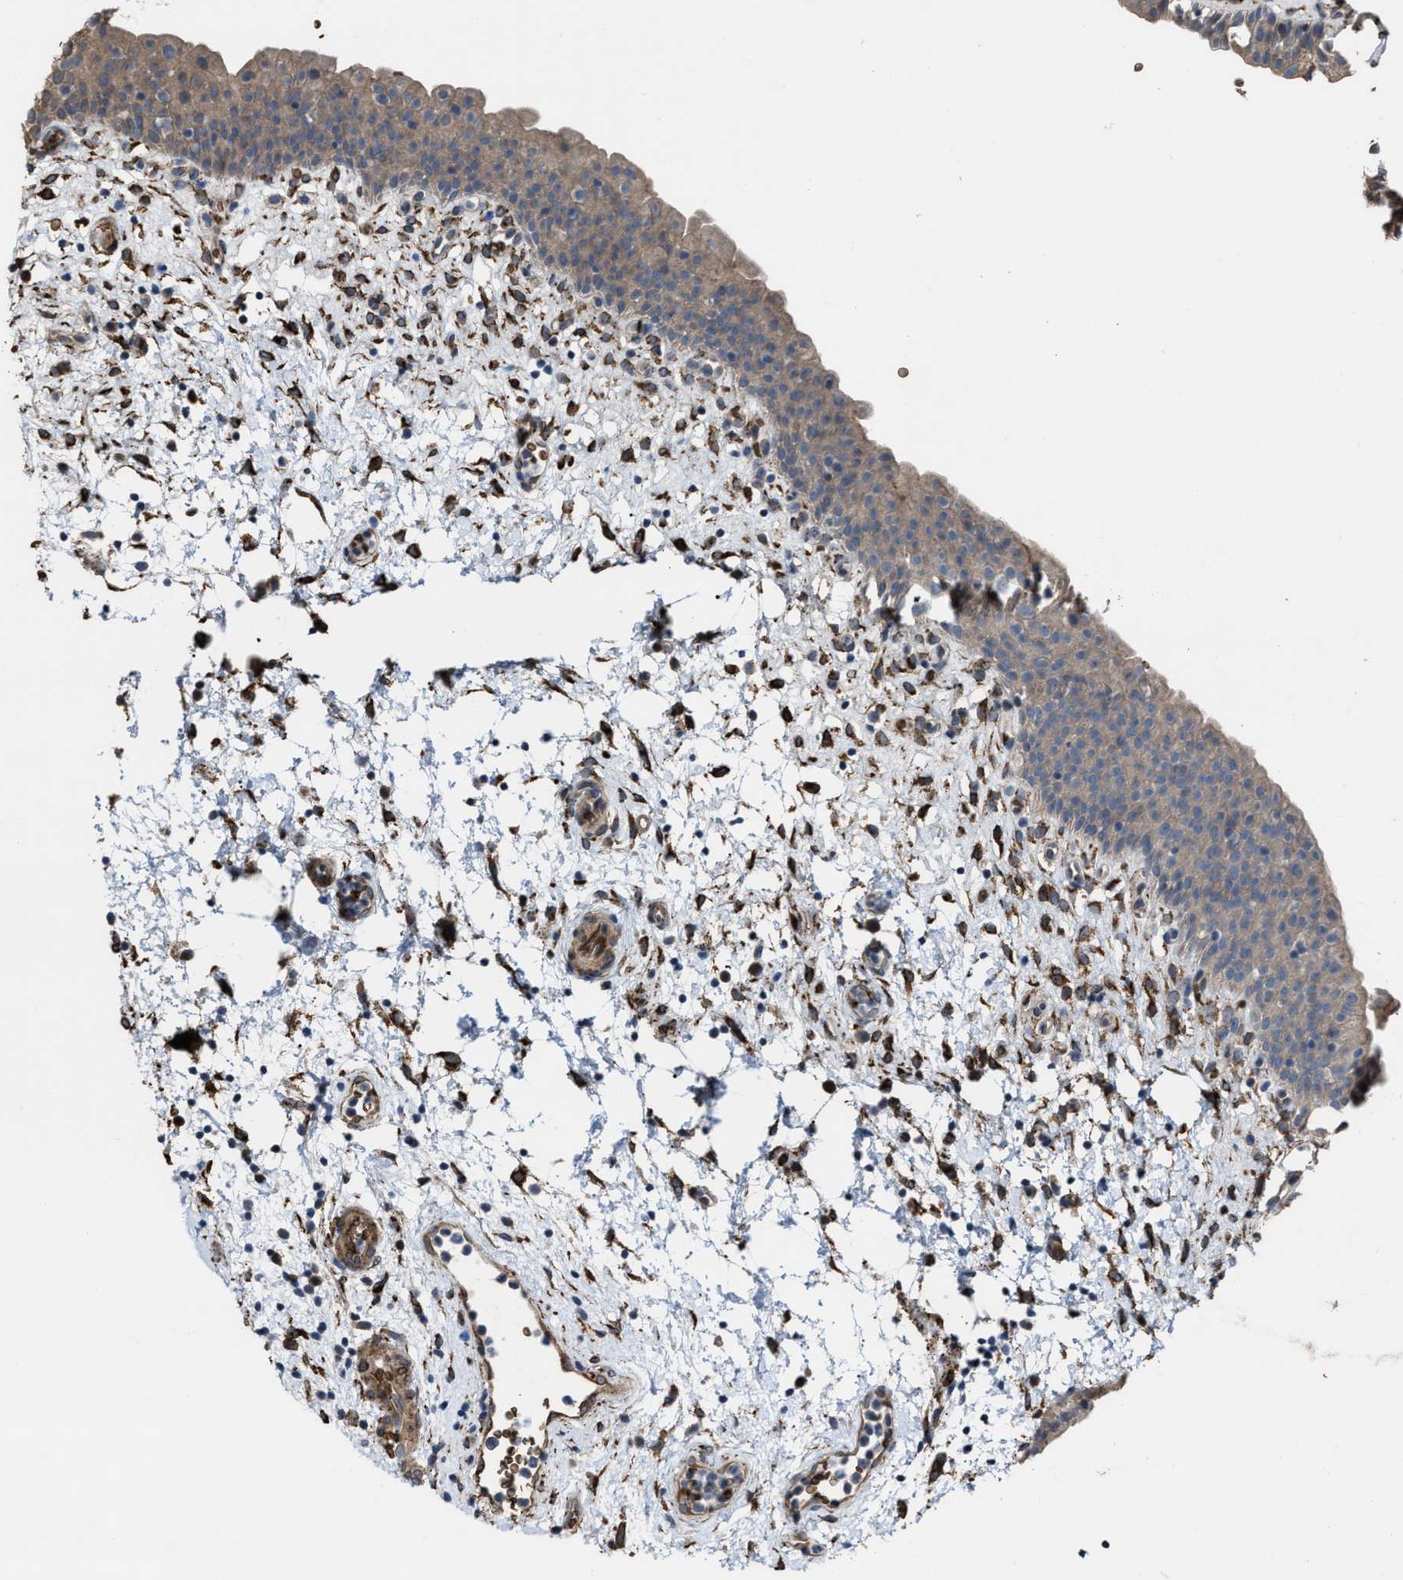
{"staining": {"intensity": "weak", "quantity": ">75%", "location": "cytoplasmic/membranous"}, "tissue": "urinary bladder", "cell_type": "Urothelial cells", "image_type": "normal", "snomed": [{"axis": "morphology", "description": "Normal tissue, NOS"}, {"axis": "topography", "description": "Urinary bladder"}], "caption": "Urinary bladder was stained to show a protein in brown. There is low levels of weak cytoplasmic/membranous positivity in about >75% of urothelial cells.", "gene": "SELENOM", "patient": {"sex": "male", "age": 37}}